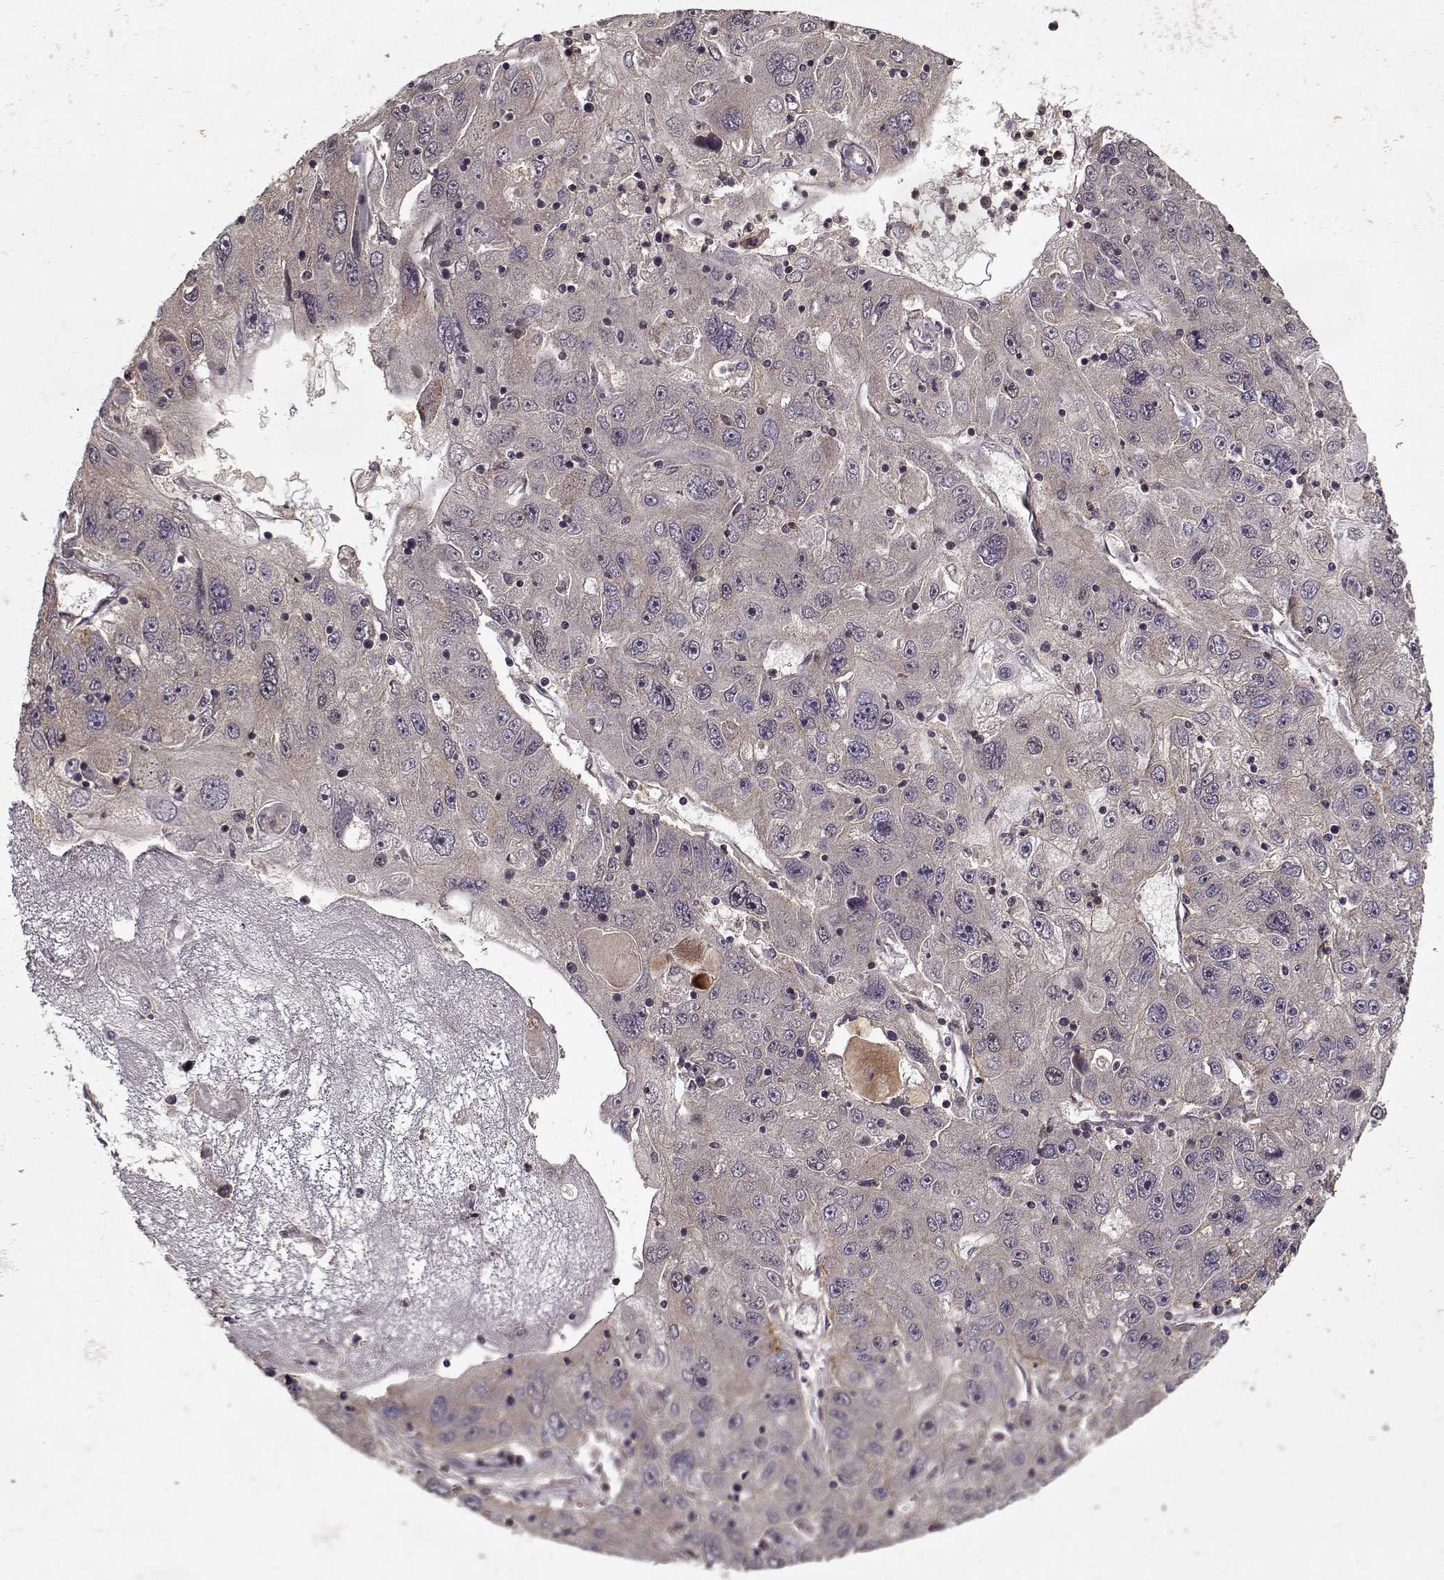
{"staining": {"intensity": "negative", "quantity": "none", "location": "none"}, "tissue": "stomach cancer", "cell_type": "Tumor cells", "image_type": "cancer", "snomed": [{"axis": "morphology", "description": "Adenocarcinoma, NOS"}, {"axis": "topography", "description": "Stomach"}], "caption": "DAB immunohistochemical staining of adenocarcinoma (stomach) shows no significant expression in tumor cells.", "gene": "PPP1R12A", "patient": {"sex": "male", "age": 56}}